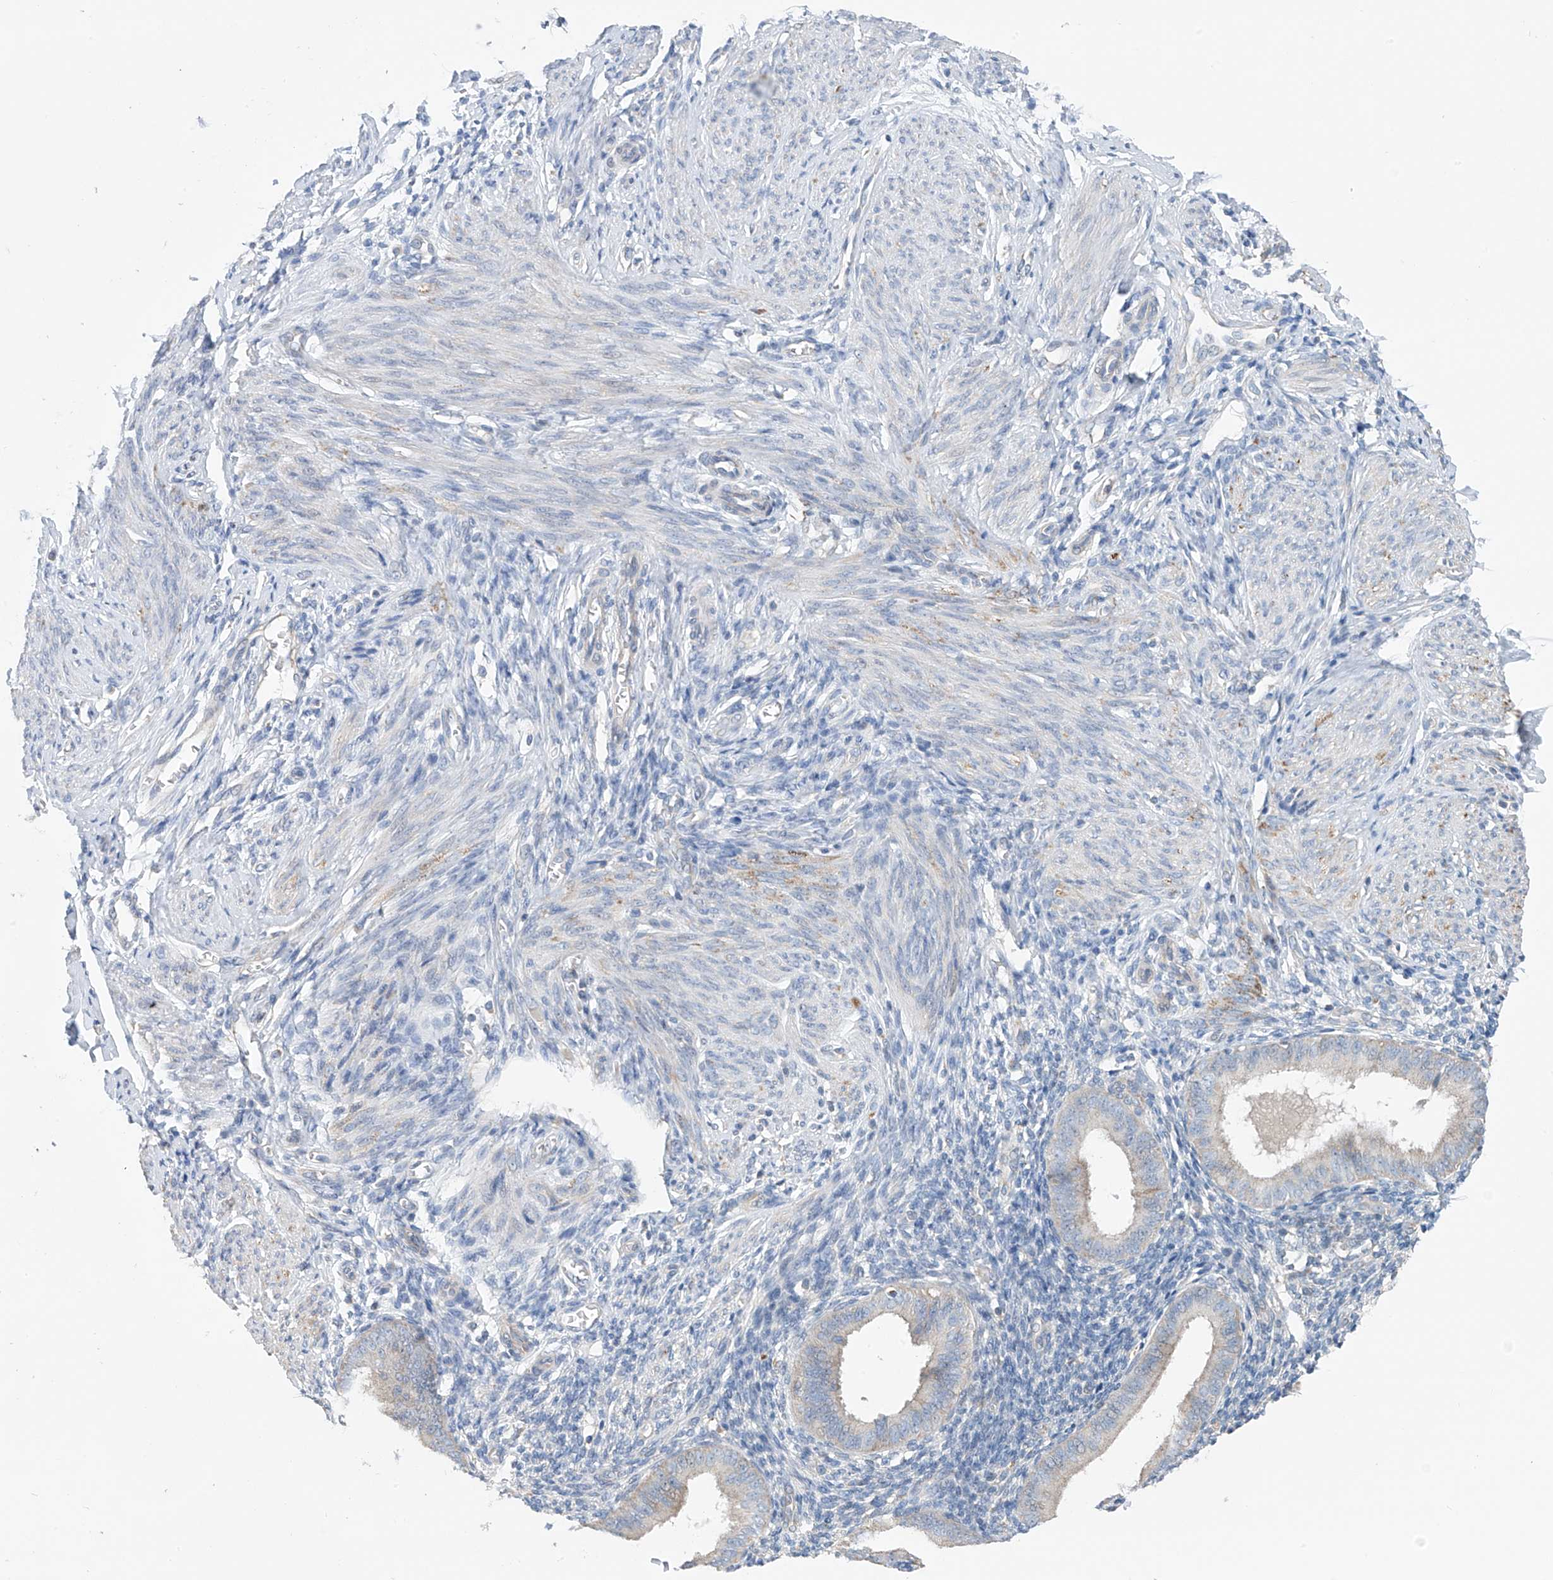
{"staining": {"intensity": "negative", "quantity": "none", "location": "none"}, "tissue": "endometrium", "cell_type": "Cells in endometrial stroma", "image_type": "normal", "snomed": [{"axis": "morphology", "description": "Normal tissue, NOS"}, {"axis": "topography", "description": "Uterus"}, {"axis": "topography", "description": "Endometrium"}], "caption": "This is an immunohistochemistry histopathology image of normal human endometrium. There is no staining in cells in endometrial stroma.", "gene": "SYN3", "patient": {"sex": "female", "age": 48}}